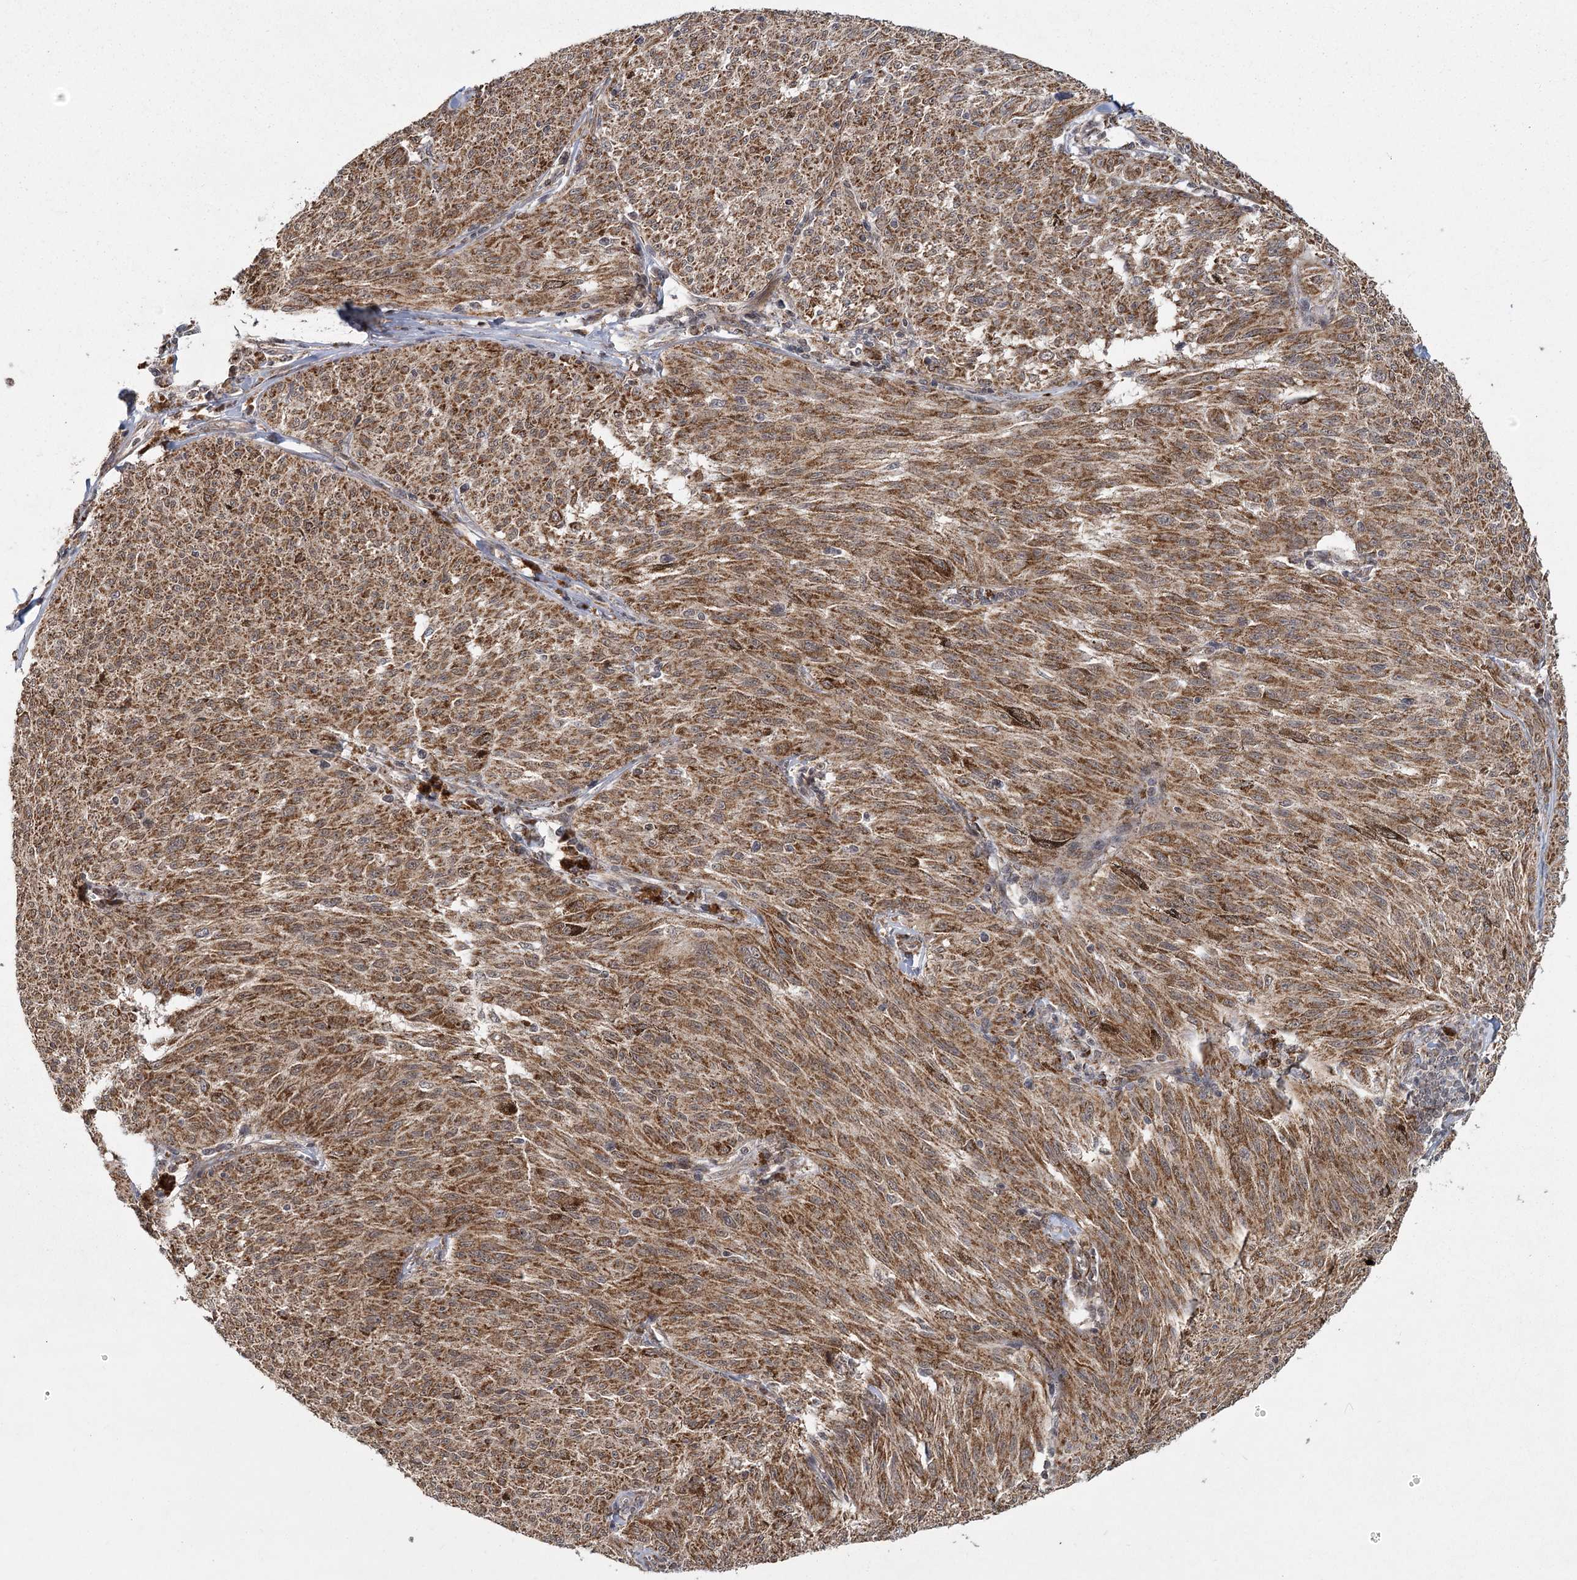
{"staining": {"intensity": "moderate", "quantity": ">75%", "location": "cytoplasmic/membranous"}, "tissue": "melanoma", "cell_type": "Tumor cells", "image_type": "cancer", "snomed": [{"axis": "morphology", "description": "Malignant melanoma, NOS"}, {"axis": "topography", "description": "Skin"}], "caption": "Brown immunohistochemical staining in human melanoma shows moderate cytoplasmic/membranous positivity in approximately >75% of tumor cells. Immunohistochemistry (ihc) stains the protein in brown and the nuclei are stained blue.", "gene": "ZCCHC24", "patient": {"sex": "female", "age": 72}}